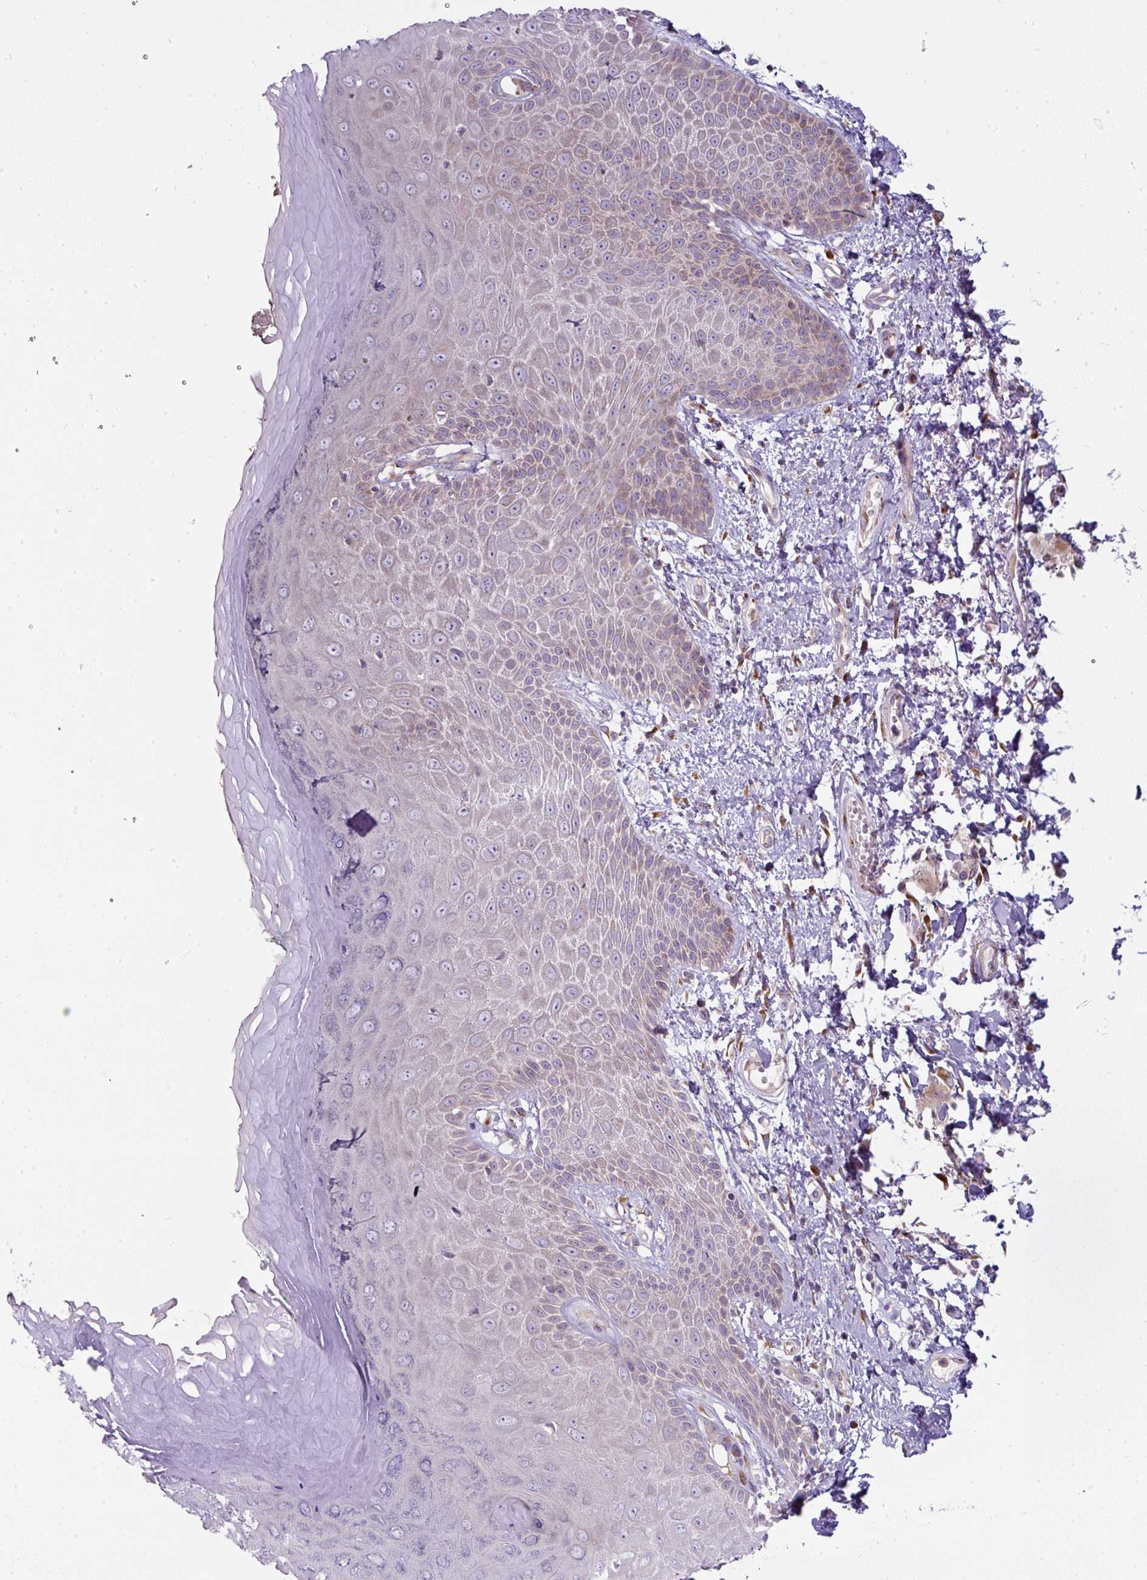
{"staining": {"intensity": "moderate", "quantity": "25%-75%", "location": "cytoplasmic/membranous"}, "tissue": "skin", "cell_type": "Epidermal cells", "image_type": "normal", "snomed": [{"axis": "morphology", "description": "Normal tissue, NOS"}, {"axis": "topography", "description": "Anal"}, {"axis": "topography", "description": "Peripheral nerve tissue"}], "caption": "Human skin stained for a protein (brown) reveals moderate cytoplasmic/membranous positive expression in about 25%-75% of epidermal cells.", "gene": "MLX", "patient": {"sex": "male", "age": 78}}